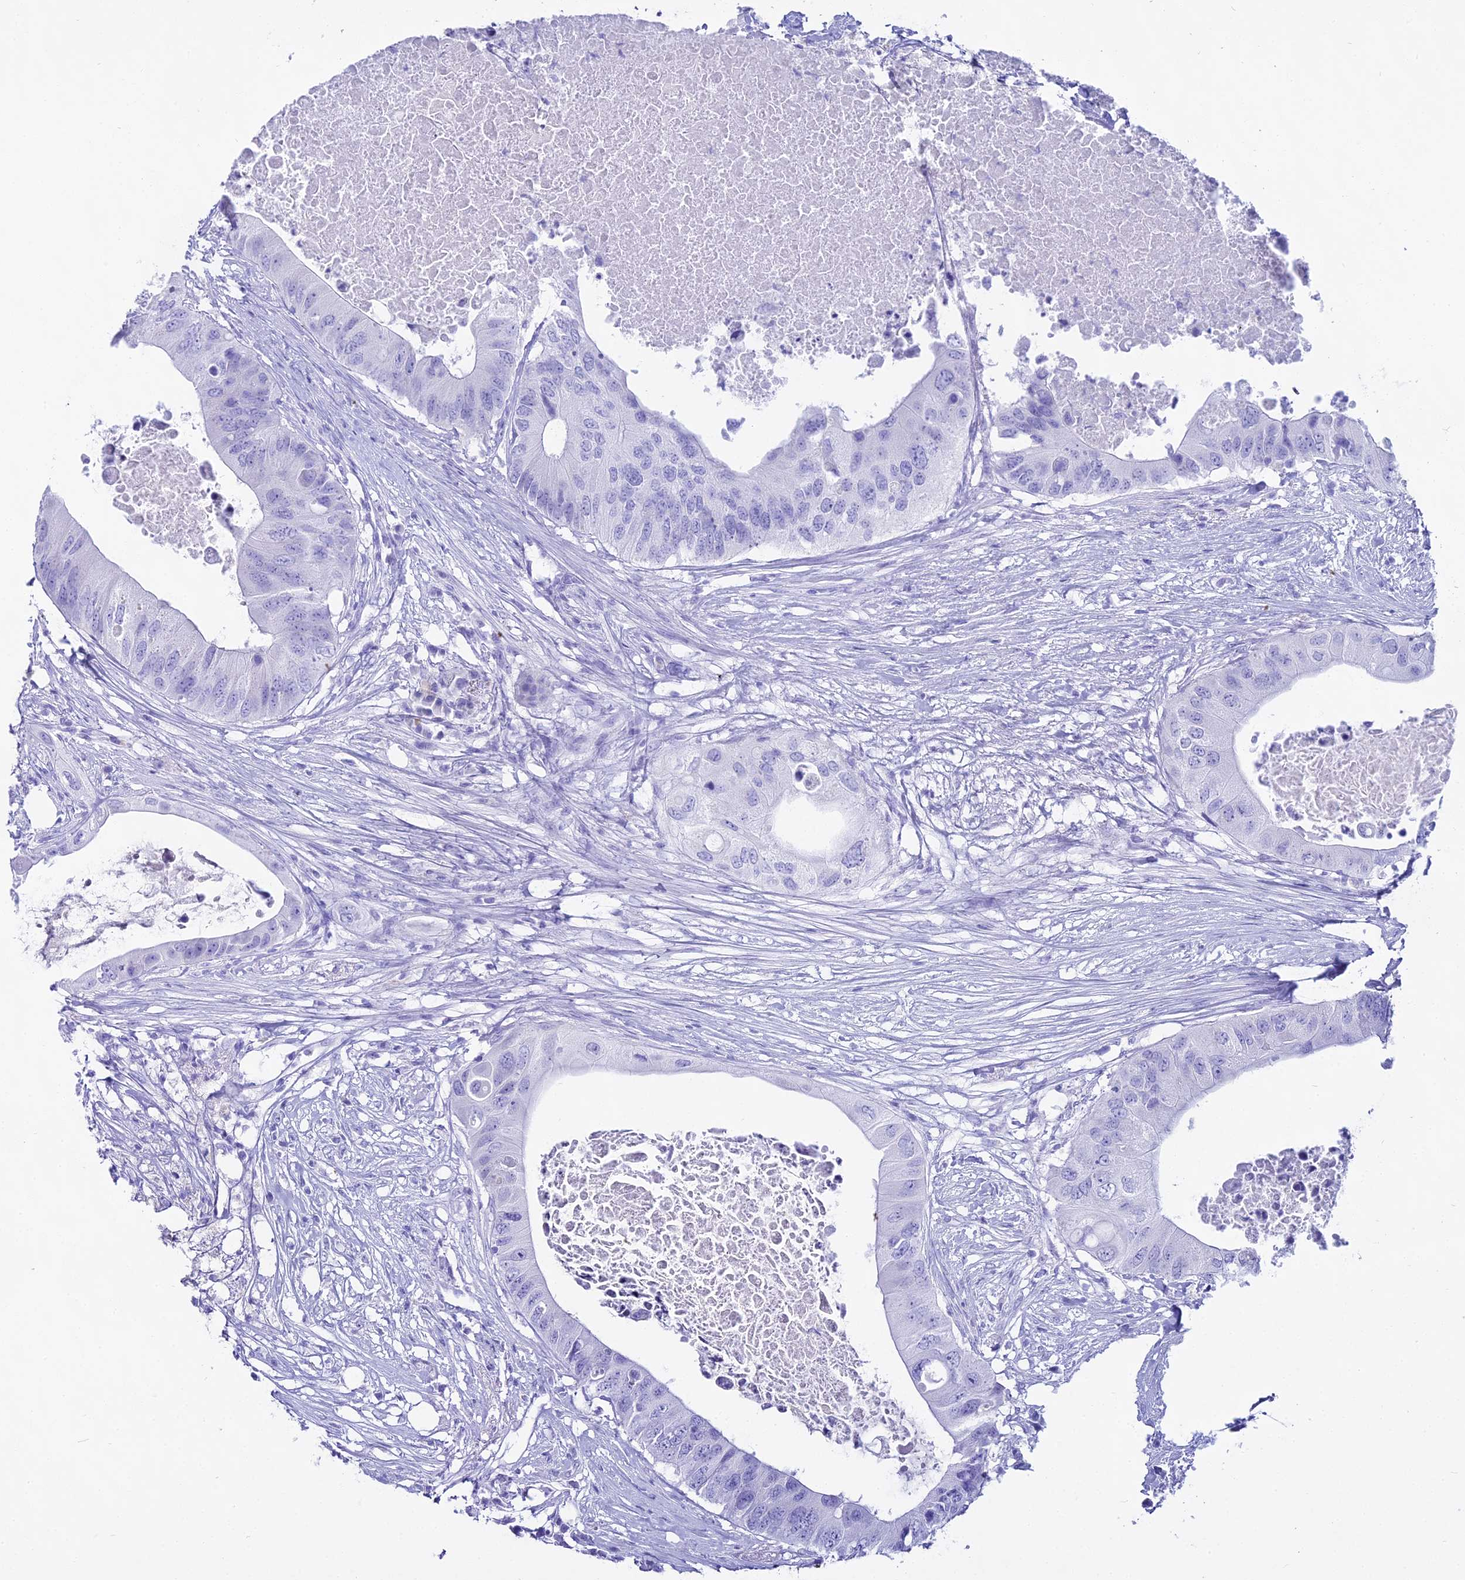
{"staining": {"intensity": "negative", "quantity": "none", "location": "none"}, "tissue": "colorectal cancer", "cell_type": "Tumor cells", "image_type": "cancer", "snomed": [{"axis": "morphology", "description": "Adenocarcinoma, NOS"}, {"axis": "topography", "description": "Colon"}], "caption": "An image of human colorectal cancer (adenocarcinoma) is negative for staining in tumor cells. Nuclei are stained in blue.", "gene": "CGB2", "patient": {"sex": "male", "age": 71}}